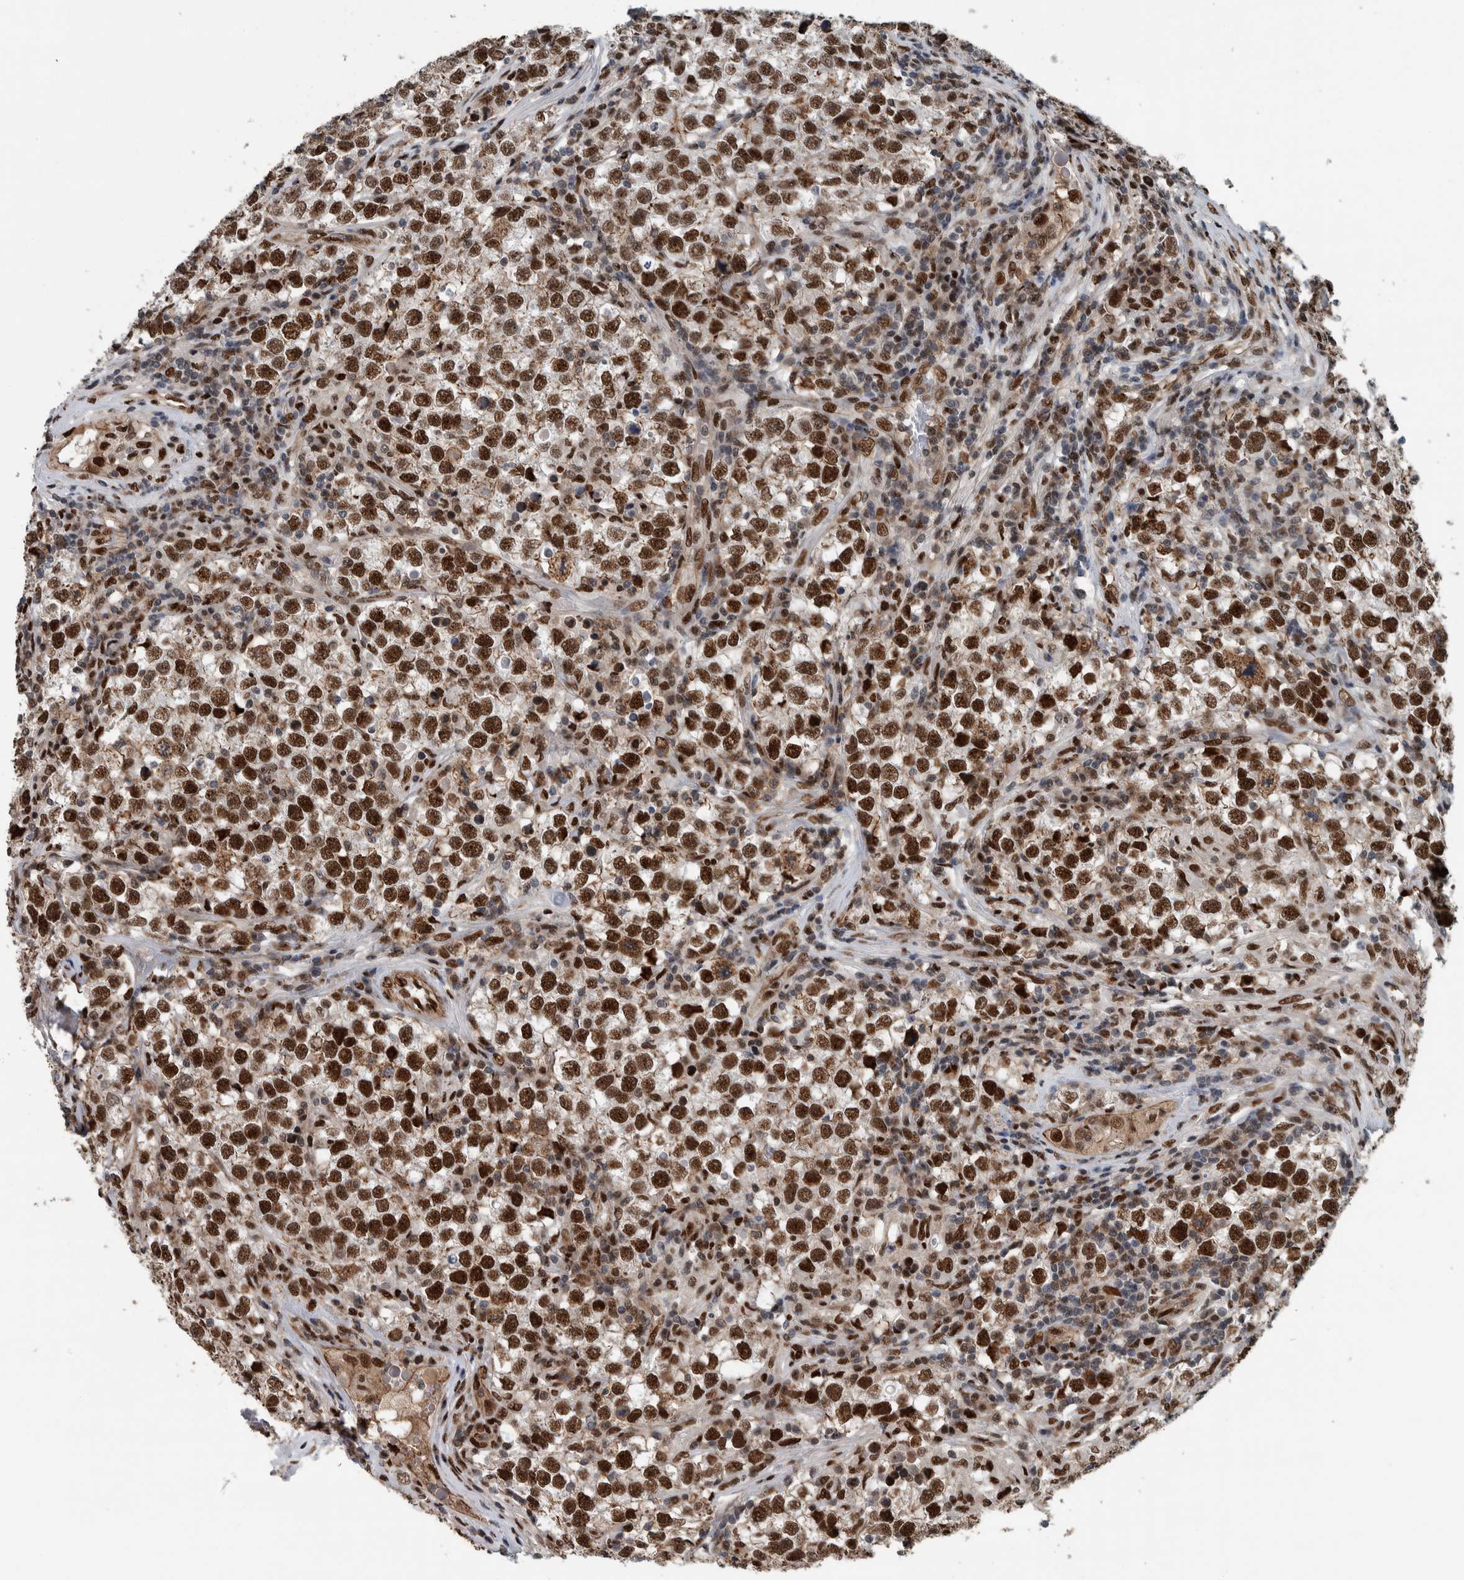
{"staining": {"intensity": "strong", "quantity": ">75%", "location": "nuclear"}, "tissue": "testis cancer", "cell_type": "Tumor cells", "image_type": "cancer", "snomed": [{"axis": "morphology", "description": "Seminoma, NOS"}, {"axis": "morphology", "description": "Carcinoma, Embryonal, NOS"}, {"axis": "topography", "description": "Testis"}], "caption": "Protein staining displays strong nuclear positivity in about >75% of tumor cells in seminoma (testis). (Stains: DAB (3,3'-diaminobenzidine) in brown, nuclei in blue, Microscopy: brightfield microscopy at high magnification).", "gene": "FAM135B", "patient": {"sex": "male", "age": 28}}